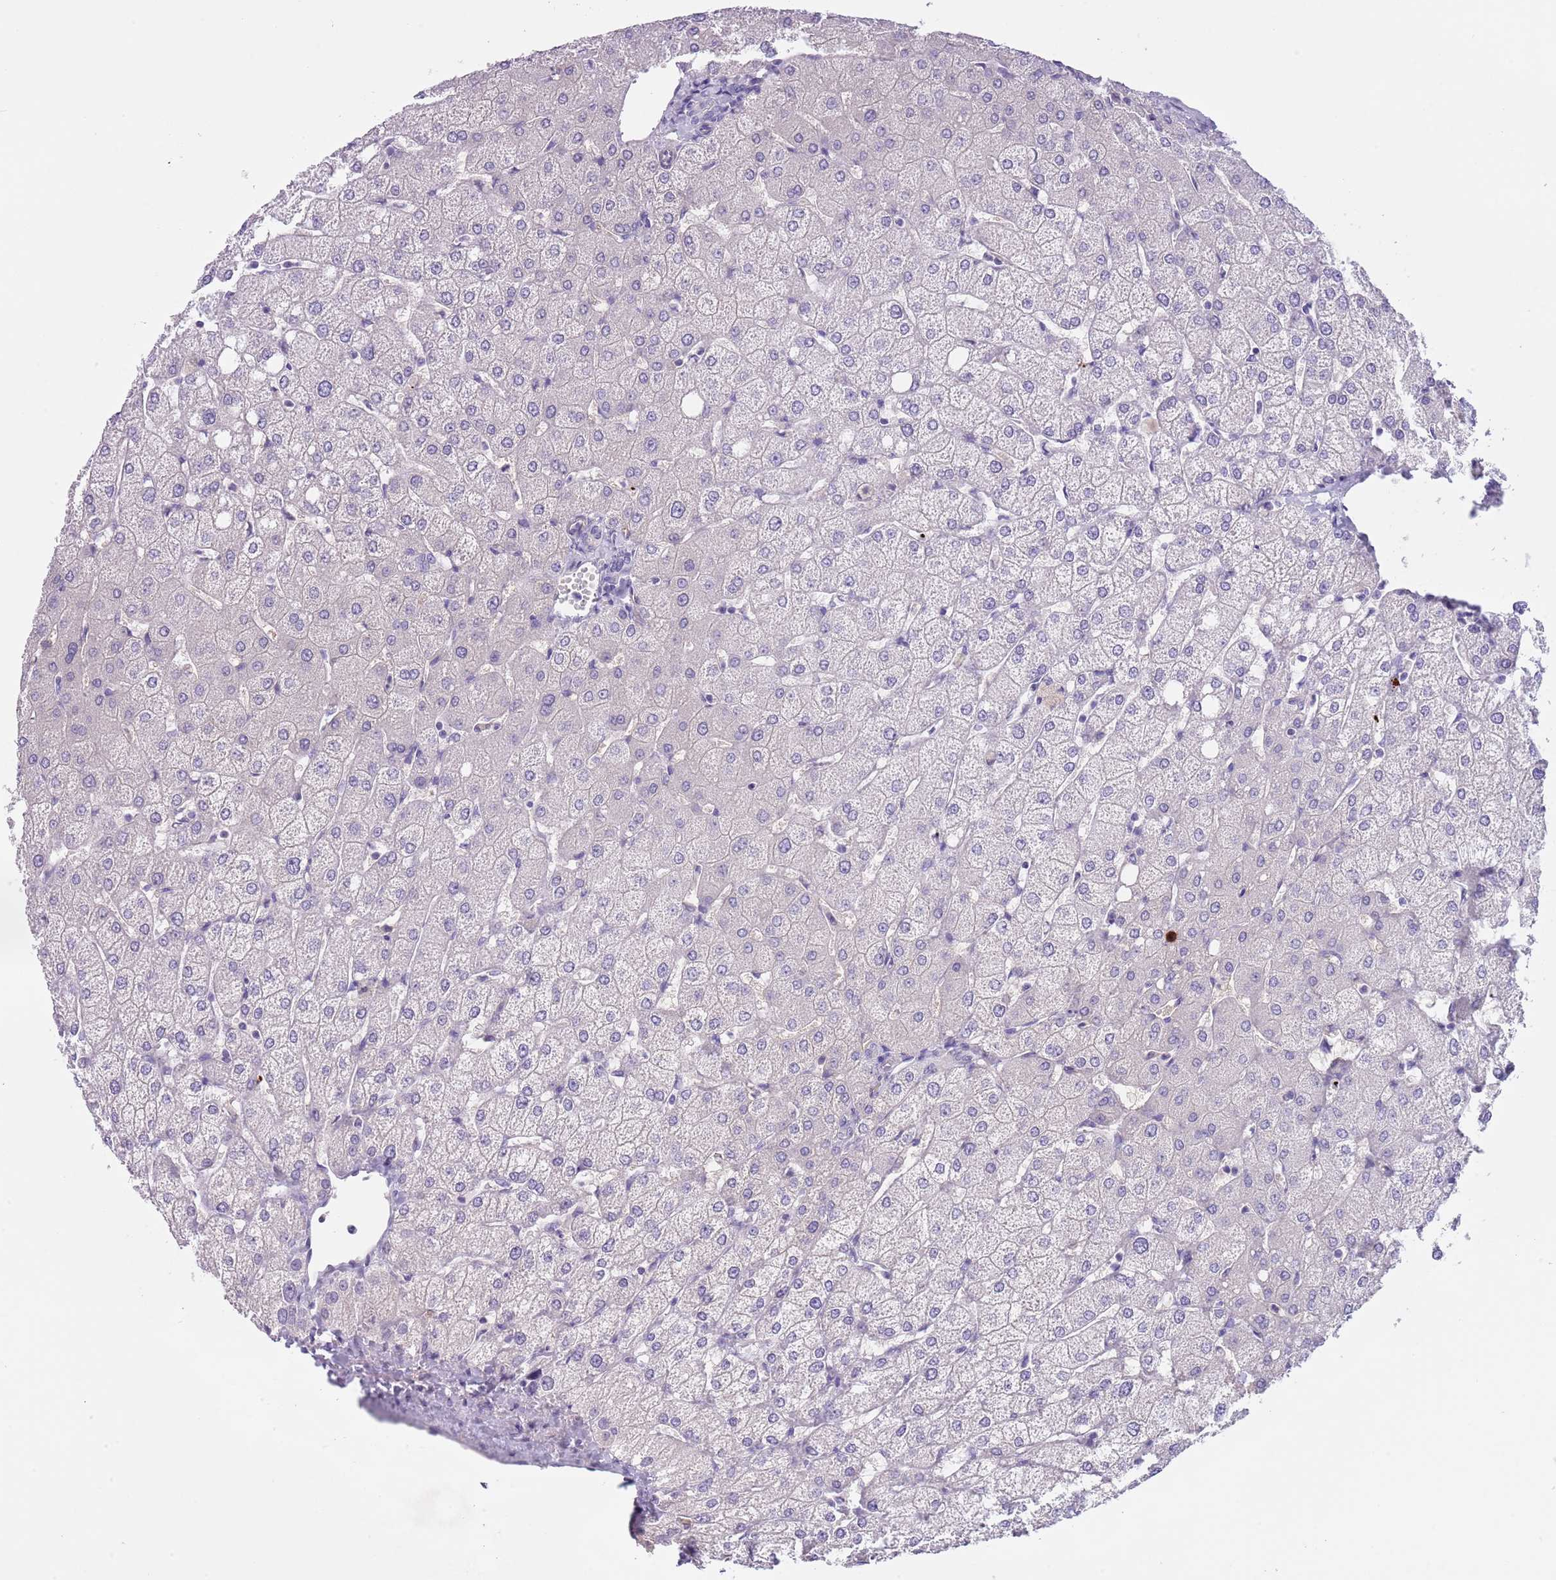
{"staining": {"intensity": "negative", "quantity": "none", "location": "none"}, "tissue": "liver", "cell_type": "Cholangiocytes", "image_type": "normal", "snomed": [{"axis": "morphology", "description": "Normal tissue, NOS"}, {"axis": "topography", "description": "Liver"}], "caption": "This histopathology image is of benign liver stained with IHC to label a protein in brown with the nuclei are counter-stained blue. There is no staining in cholangiocytes.", "gene": "TSGA13", "patient": {"sex": "female", "age": 54}}